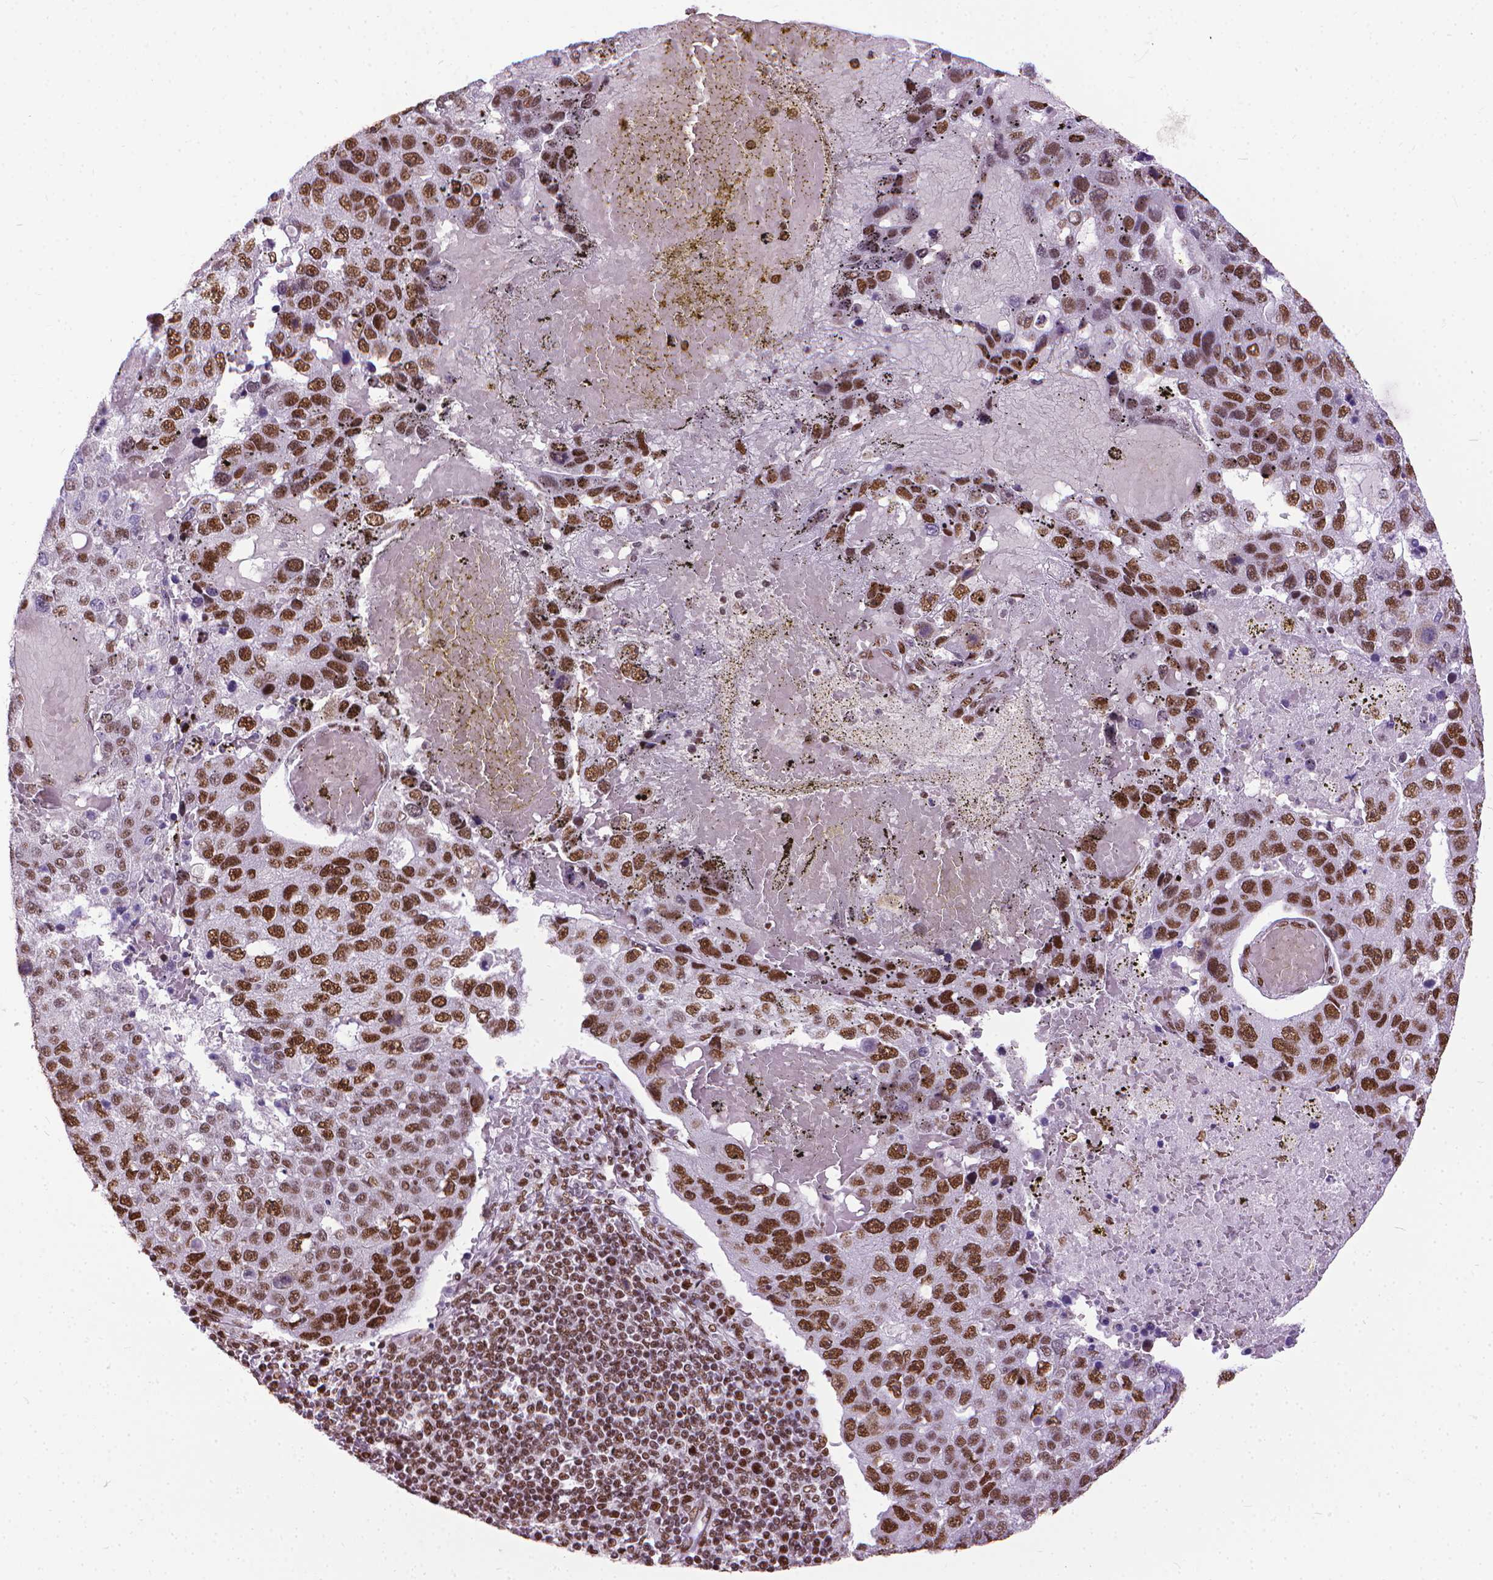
{"staining": {"intensity": "moderate", "quantity": ">75%", "location": "nuclear"}, "tissue": "pancreatic cancer", "cell_type": "Tumor cells", "image_type": "cancer", "snomed": [{"axis": "morphology", "description": "Adenocarcinoma, NOS"}, {"axis": "topography", "description": "Pancreas"}], "caption": "IHC histopathology image of pancreatic cancer stained for a protein (brown), which exhibits medium levels of moderate nuclear staining in approximately >75% of tumor cells.", "gene": "AKAP8", "patient": {"sex": "female", "age": 61}}